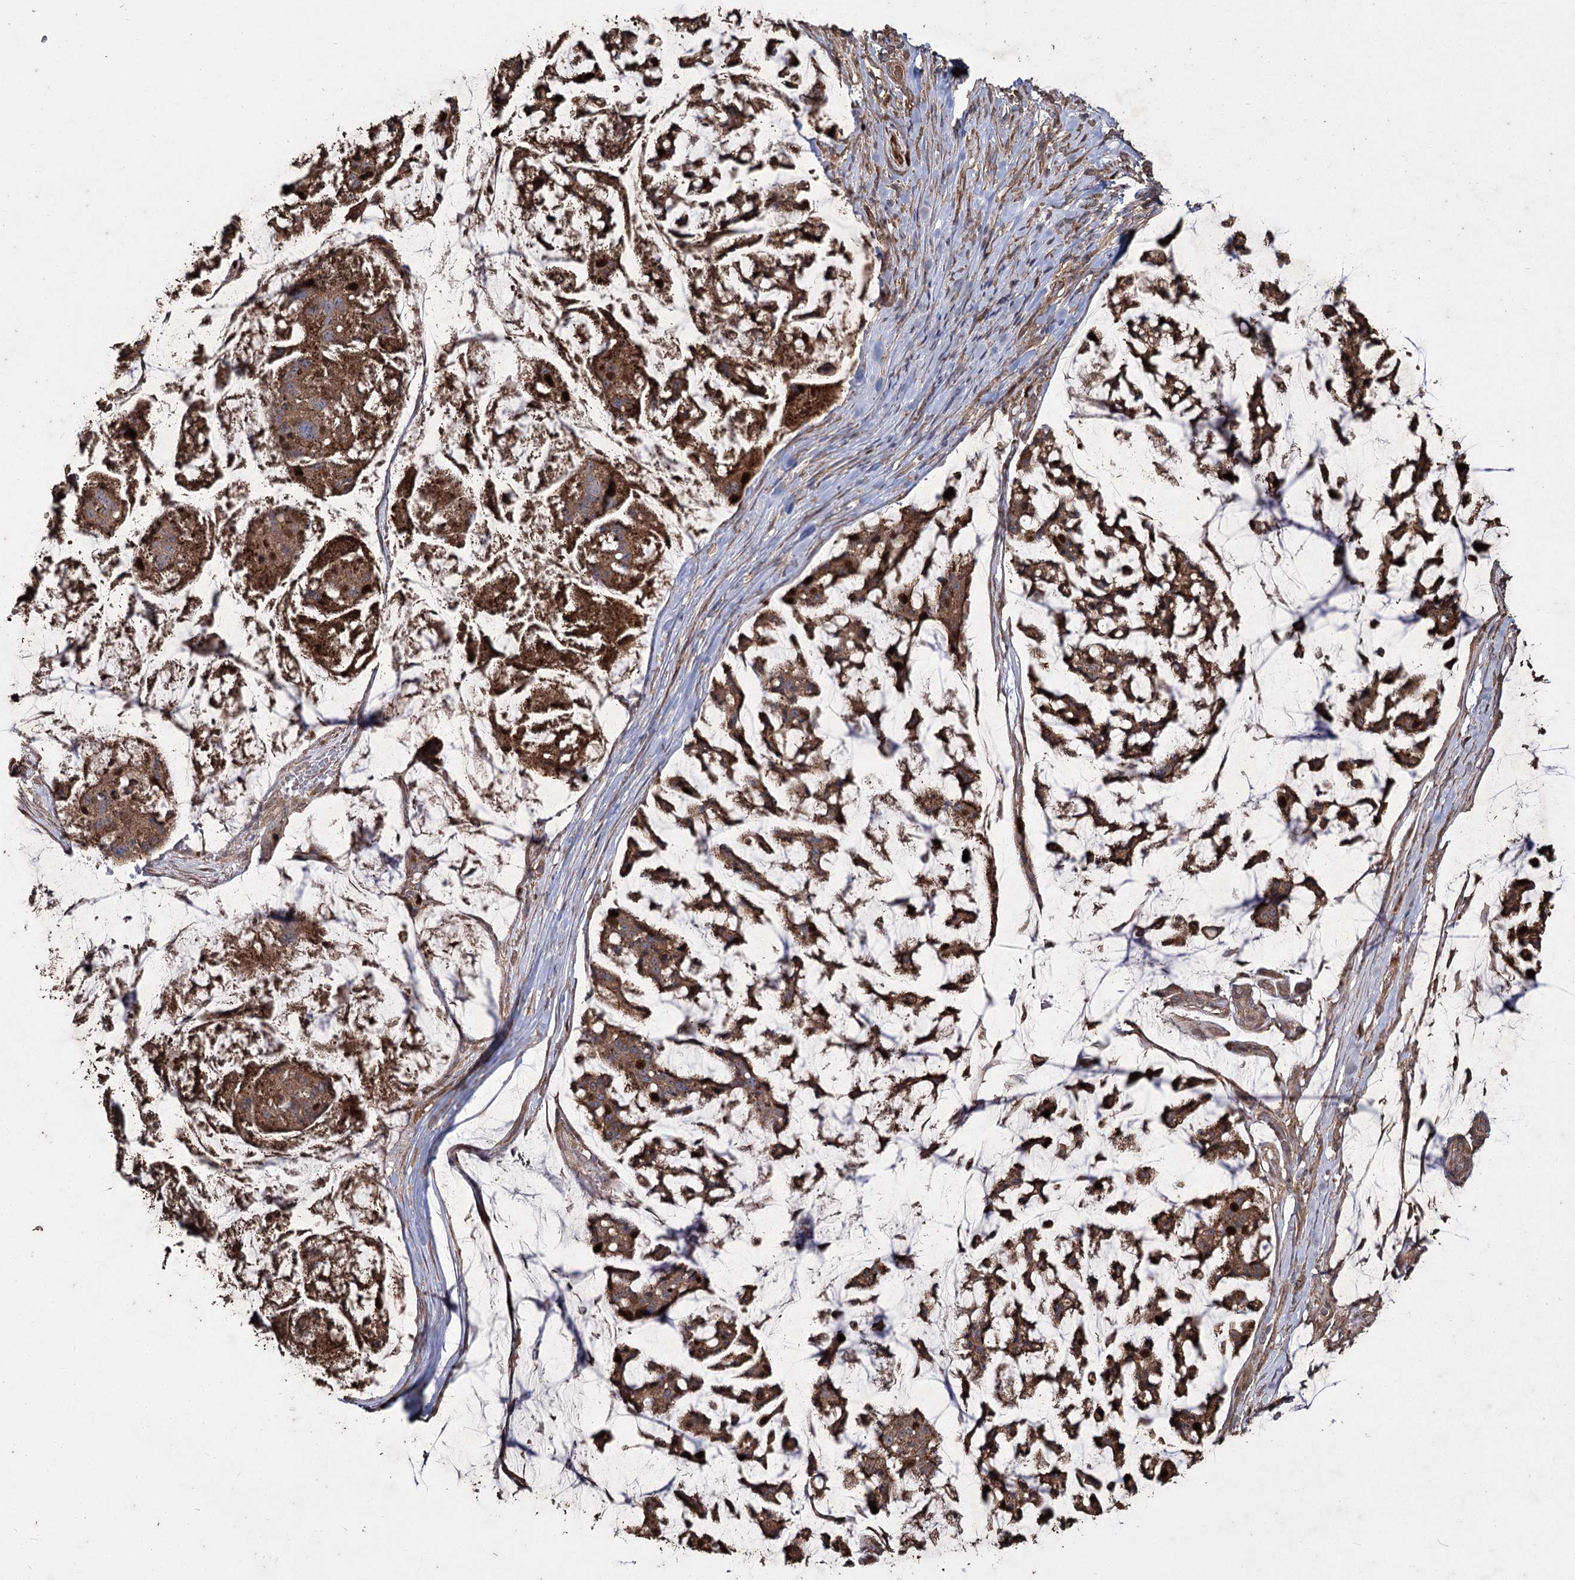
{"staining": {"intensity": "moderate", "quantity": ">75%", "location": "cytoplasmic/membranous,nuclear"}, "tissue": "stomach cancer", "cell_type": "Tumor cells", "image_type": "cancer", "snomed": [{"axis": "morphology", "description": "Adenocarcinoma, NOS"}, {"axis": "topography", "description": "Stomach, lower"}], "caption": "Human stomach cancer (adenocarcinoma) stained for a protein (brown) demonstrates moderate cytoplasmic/membranous and nuclear positive positivity in approximately >75% of tumor cells.", "gene": "PRC1", "patient": {"sex": "male", "age": 67}}